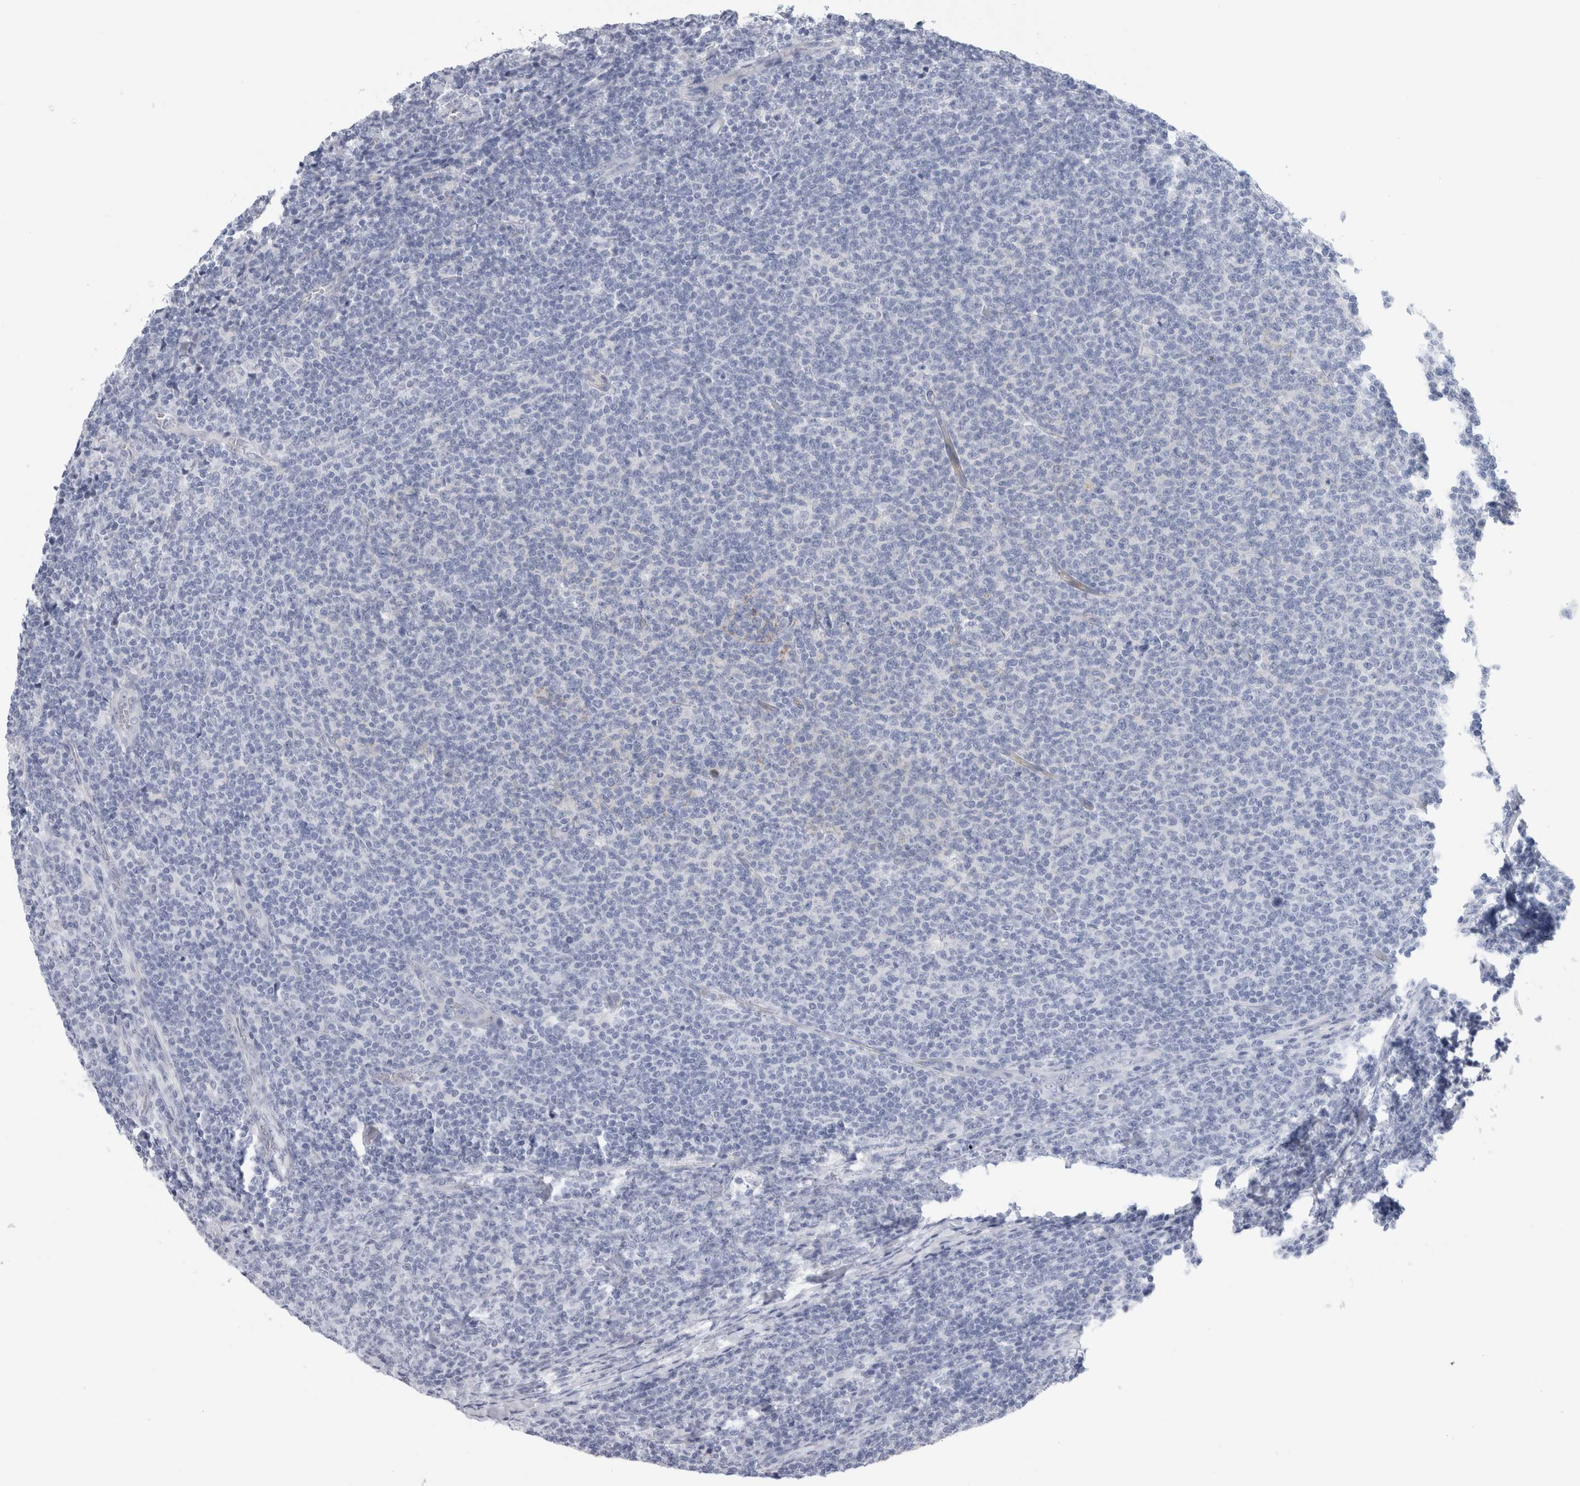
{"staining": {"intensity": "negative", "quantity": "none", "location": "none"}, "tissue": "lymphoma", "cell_type": "Tumor cells", "image_type": "cancer", "snomed": [{"axis": "morphology", "description": "Malignant lymphoma, non-Hodgkin's type, Low grade"}, {"axis": "topography", "description": "Lymph node"}], "caption": "Tumor cells are negative for protein expression in human malignant lymphoma, non-Hodgkin's type (low-grade).", "gene": "SLC20A2", "patient": {"sex": "male", "age": 66}}